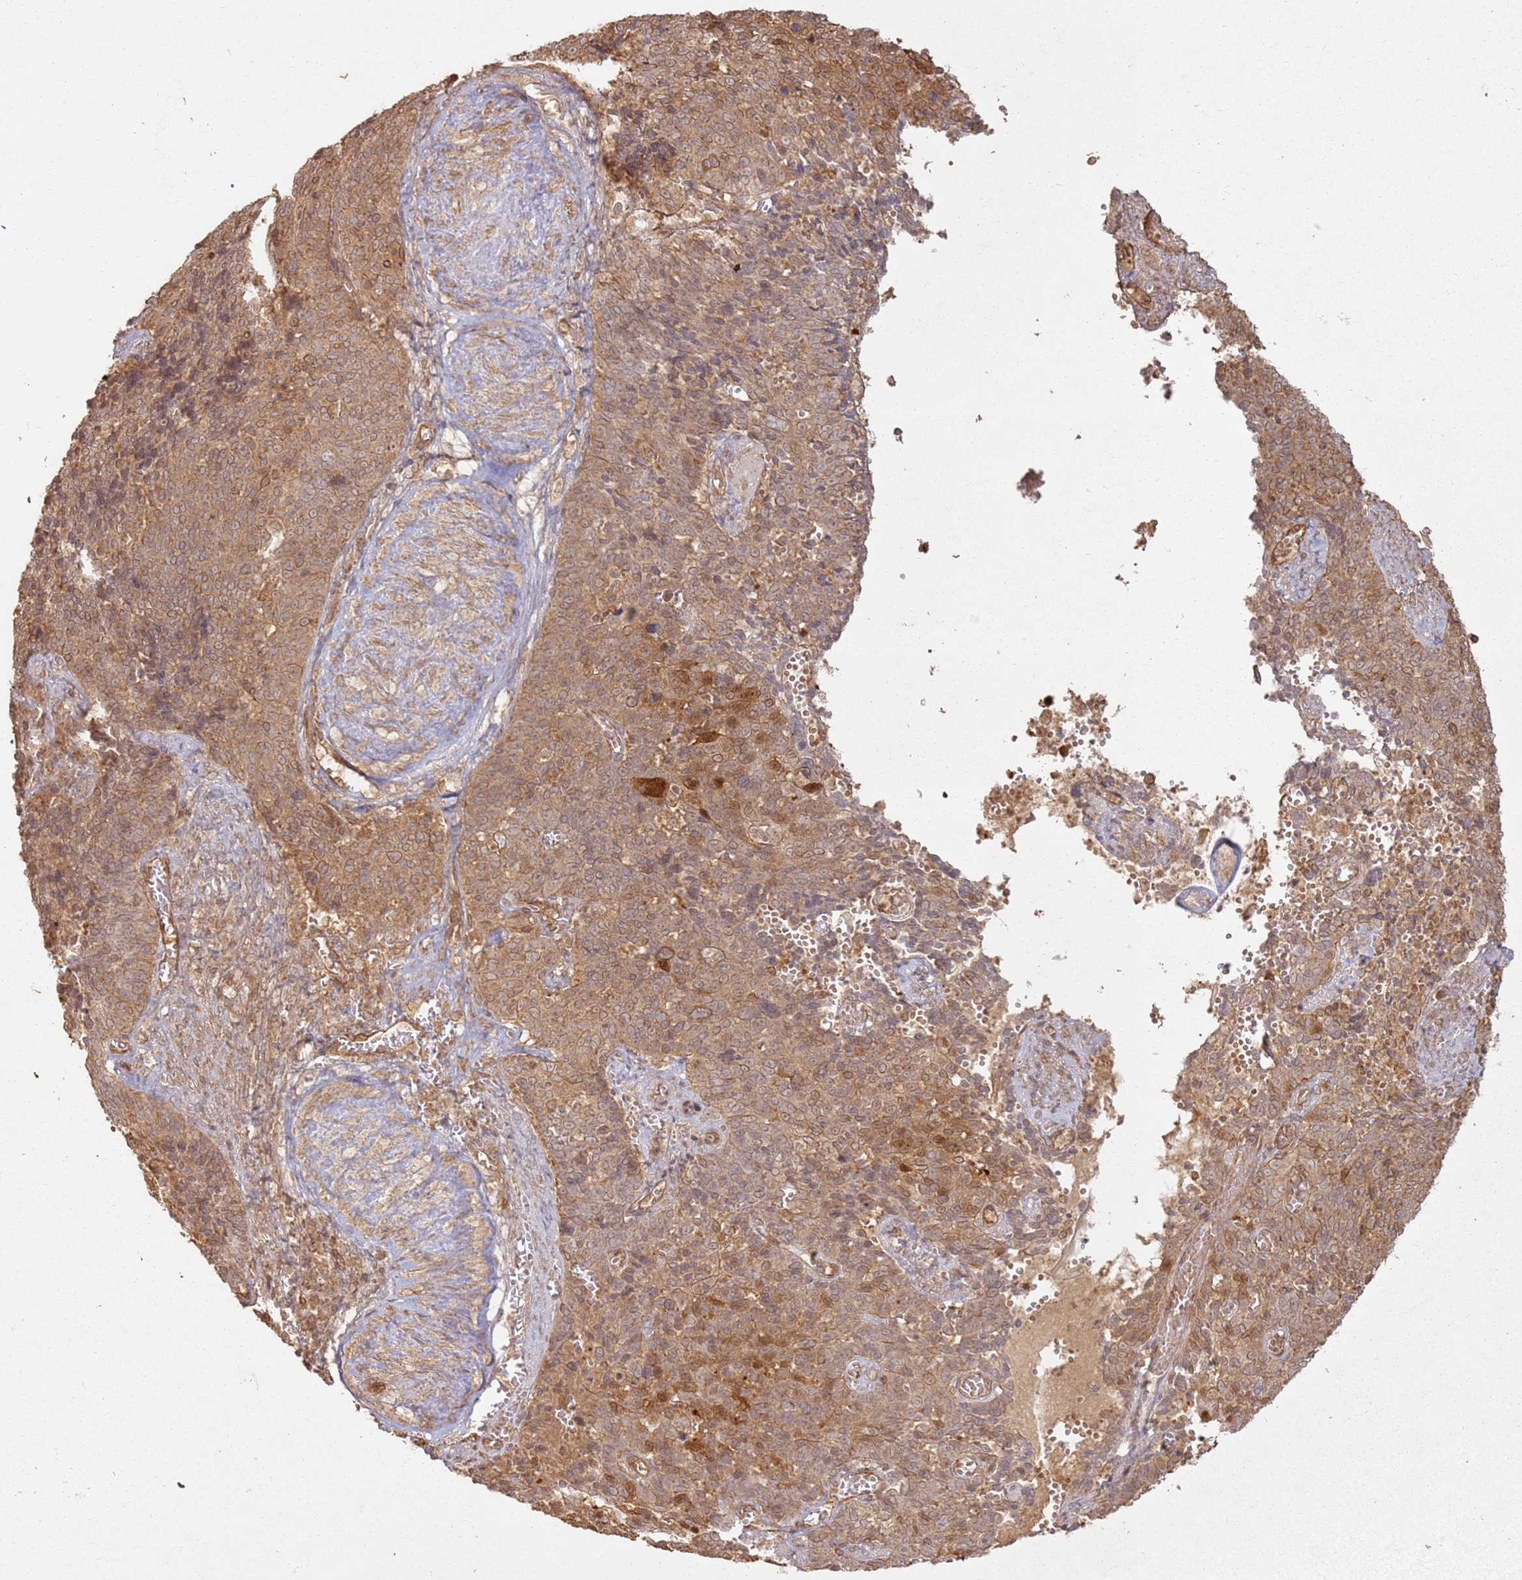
{"staining": {"intensity": "moderate", "quantity": ">75%", "location": "cytoplasmic/membranous"}, "tissue": "cervical cancer", "cell_type": "Tumor cells", "image_type": "cancer", "snomed": [{"axis": "morphology", "description": "Normal tissue, NOS"}, {"axis": "morphology", "description": "Squamous cell carcinoma, NOS"}, {"axis": "topography", "description": "Cervix"}], "caption": "A high-resolution photomicrograph shows IHC staining of cervical cancer, which exhibits moderate cytoplasmic/membranous expression in about >75% of tumor cells.", "gene": "ZNF776", "patient": {"sex": "female", "age": 39}}